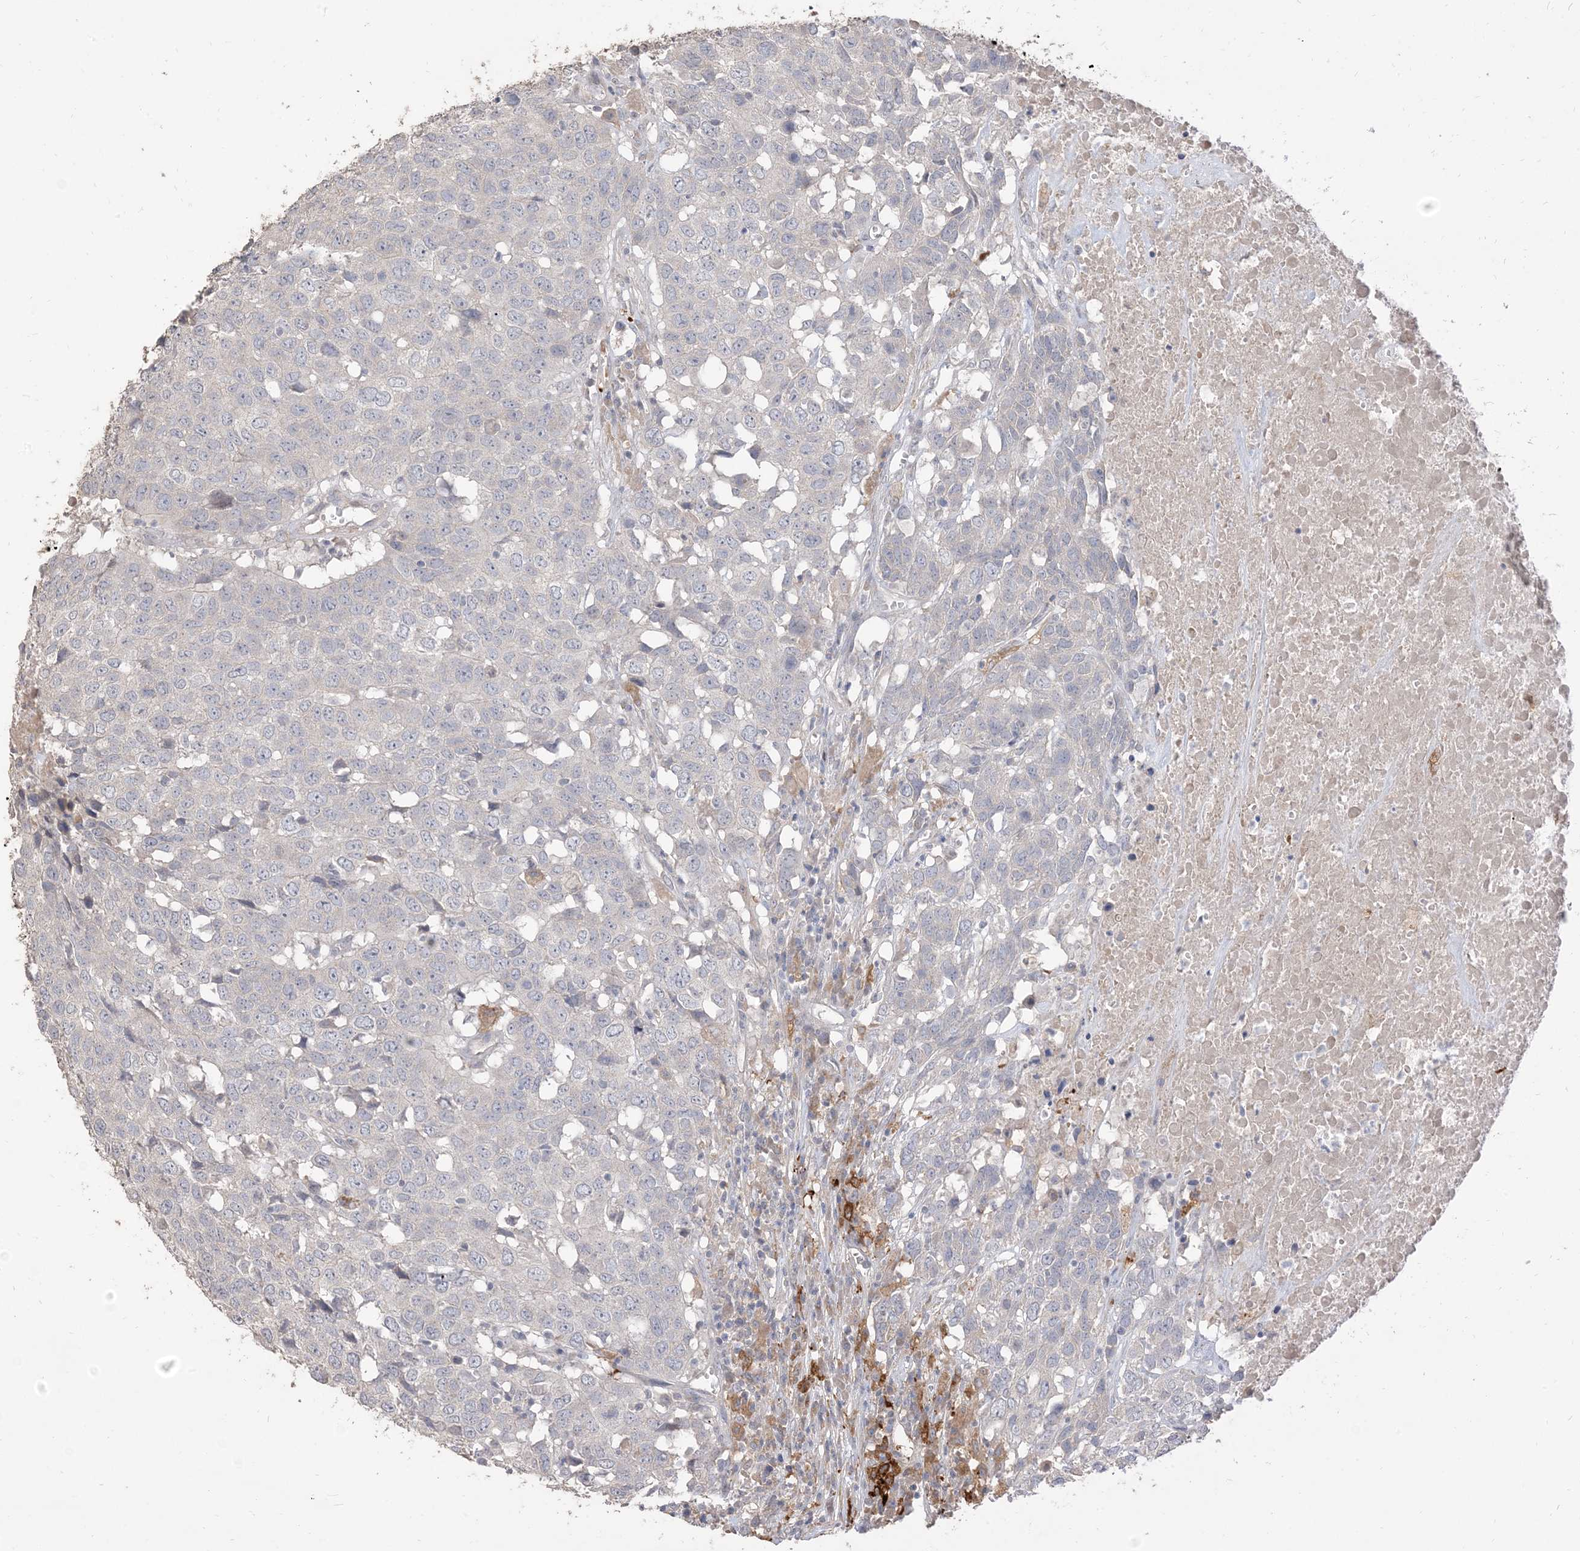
{"staining": {"intensity": "negative", "quantity": "none", "location": "none"}, "tissue": "head and neck cancer", "cell_type": "Tumor cells", "image_type": "cancer", "snomed": [{"axis": "morphology", "description": "Squamous cell carcinoma, NOS"}, {"axis": "topography", "description": "Head-Neck"}], "caption": "Head and neck cancer stained for a protein using immunohistochemistry displays no expression tumor cells.", "gene": "RNF175", "patient": {"sex": "male", "age": 66}}